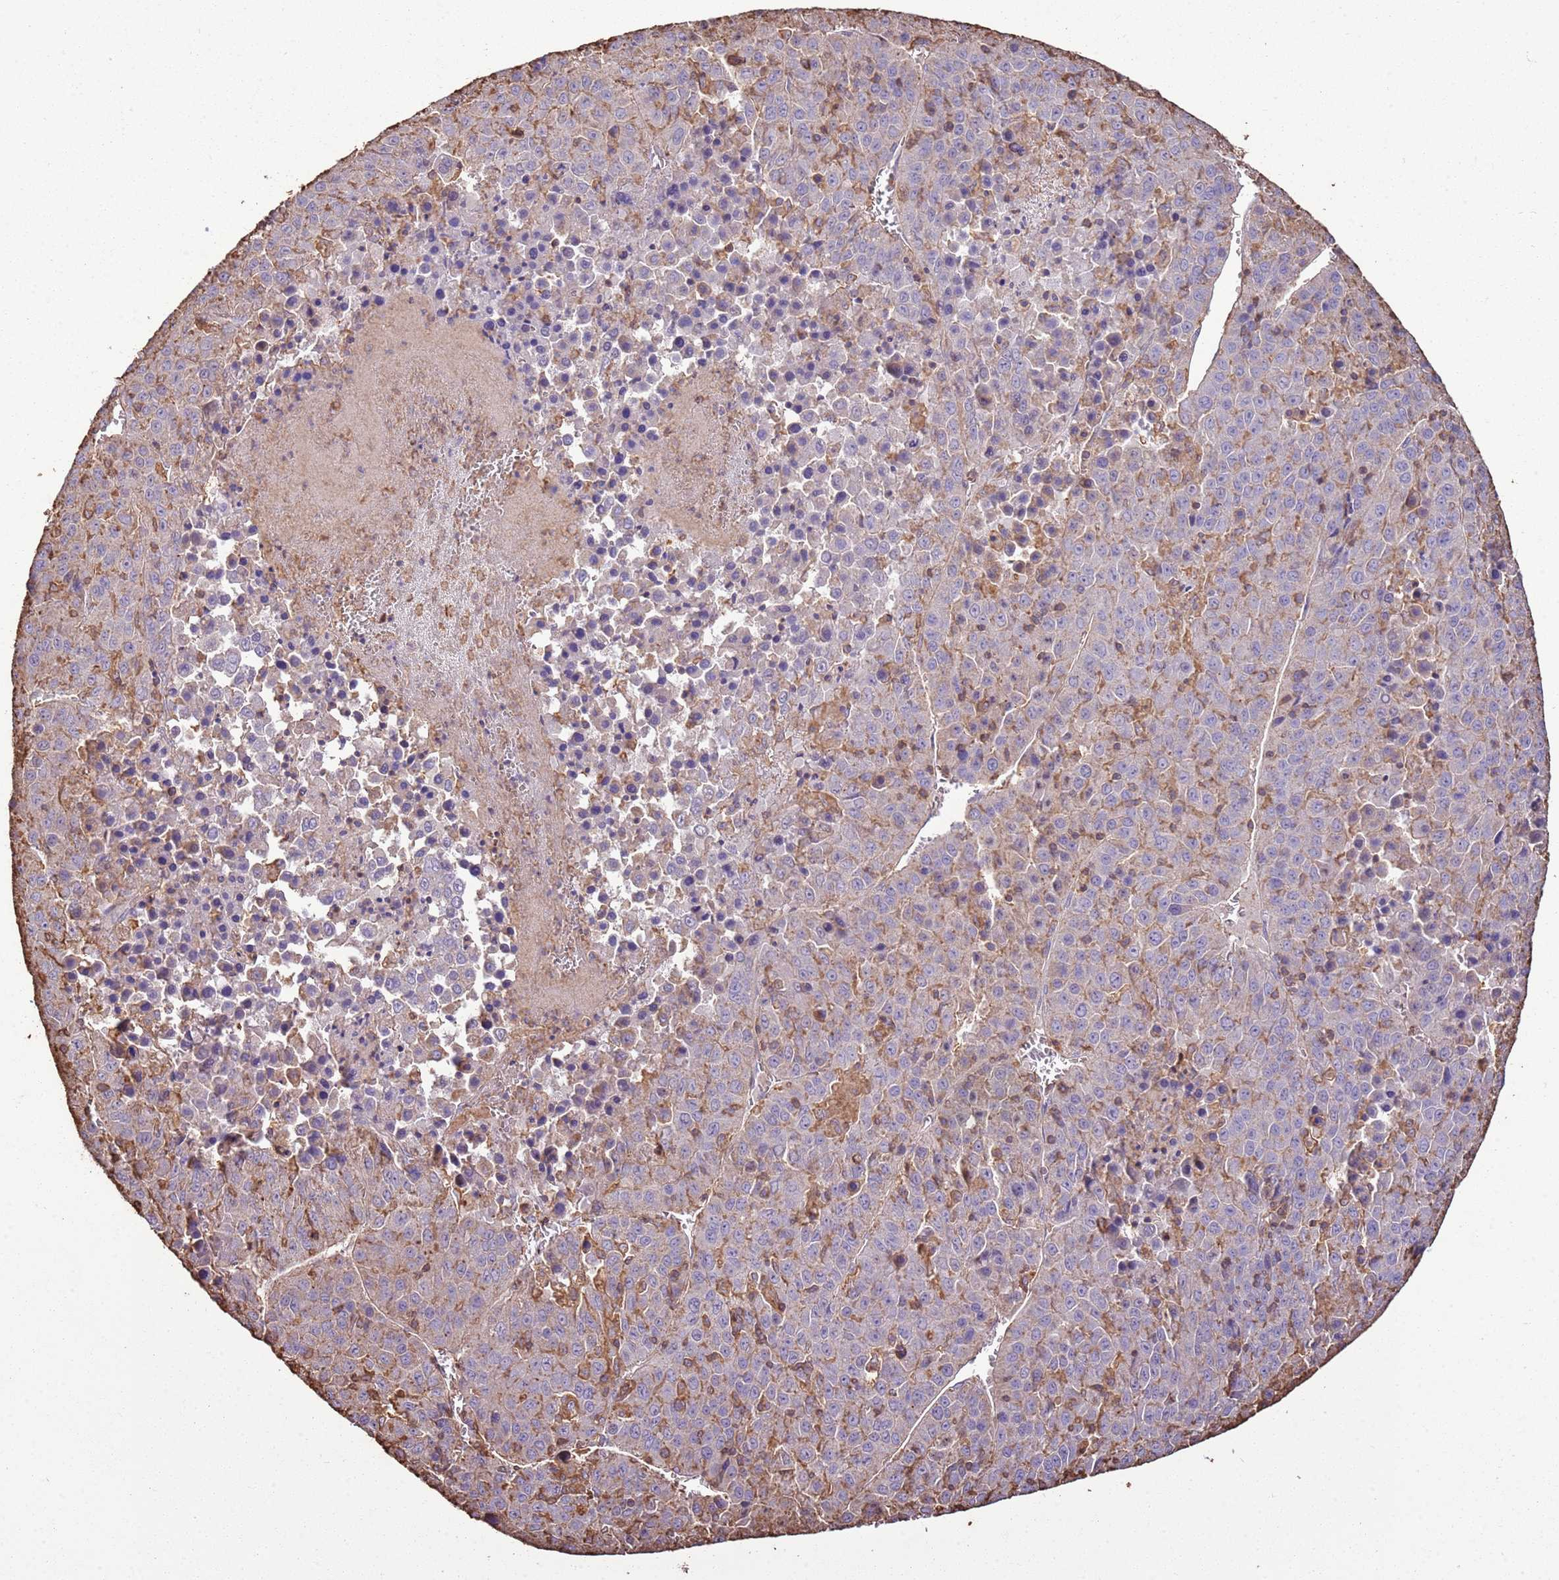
{"staining": {"intensity": "moderate", "quantity": "<25%", "location": "cytoplasmic/membranous"}, "tissue": "liver cancer", "cell_type": "Tumor cells", "image_type": "cancer", "snomed": [{"axis": "morphology", "description": "Carcinoma, Hepatocellular, NOS"}, {"axis": "topography", "description": "Liver"}], "caption": "Approximately <25% of tumor cells in human hepatocellular carcinoma (liver) display moderate cytoplasmic/membranous protein staining as visualized by brown immunohistochemical staining.", "gene": "ARL10", "patient": {"sex": "female", "age": 53}}